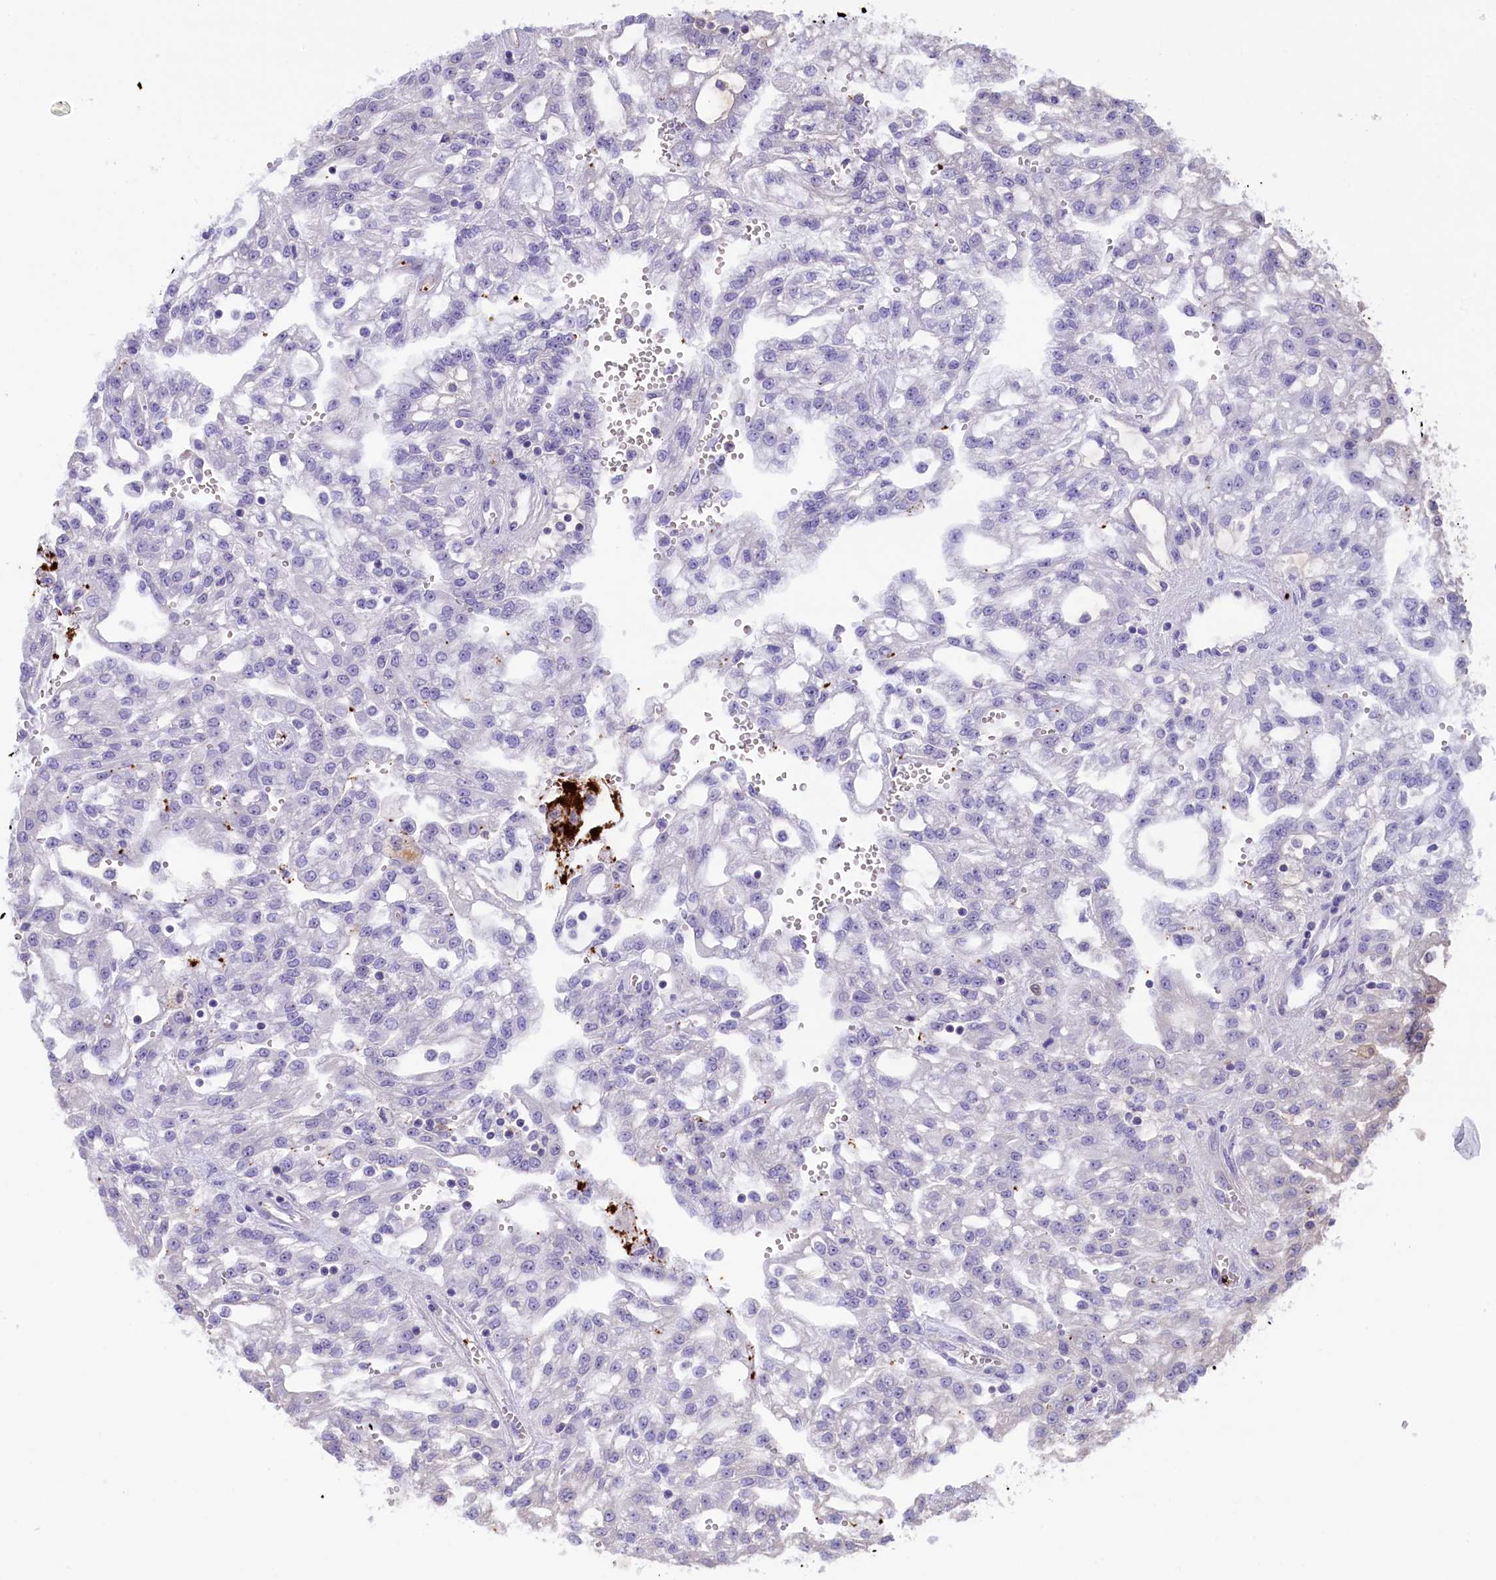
{"staining": {"intensity": "negative", "quantity": "none", "location": "none"}, "tissue": "renal cancer", "cell_type": "Tumor cells", "image_type": "cancer", "snomed": [{"axis": "morphology", "description": "Adenocarcinoma, NOS"}, {"axis": "topography", "description": "Kidney"}], "caption": "Human renal cancer stained for a protein using immunohistochemistry (IHC) exhibits no expression in tumor cells.", "gene": "HEATR3", "patient": {"sex": "male", "age": 63}}